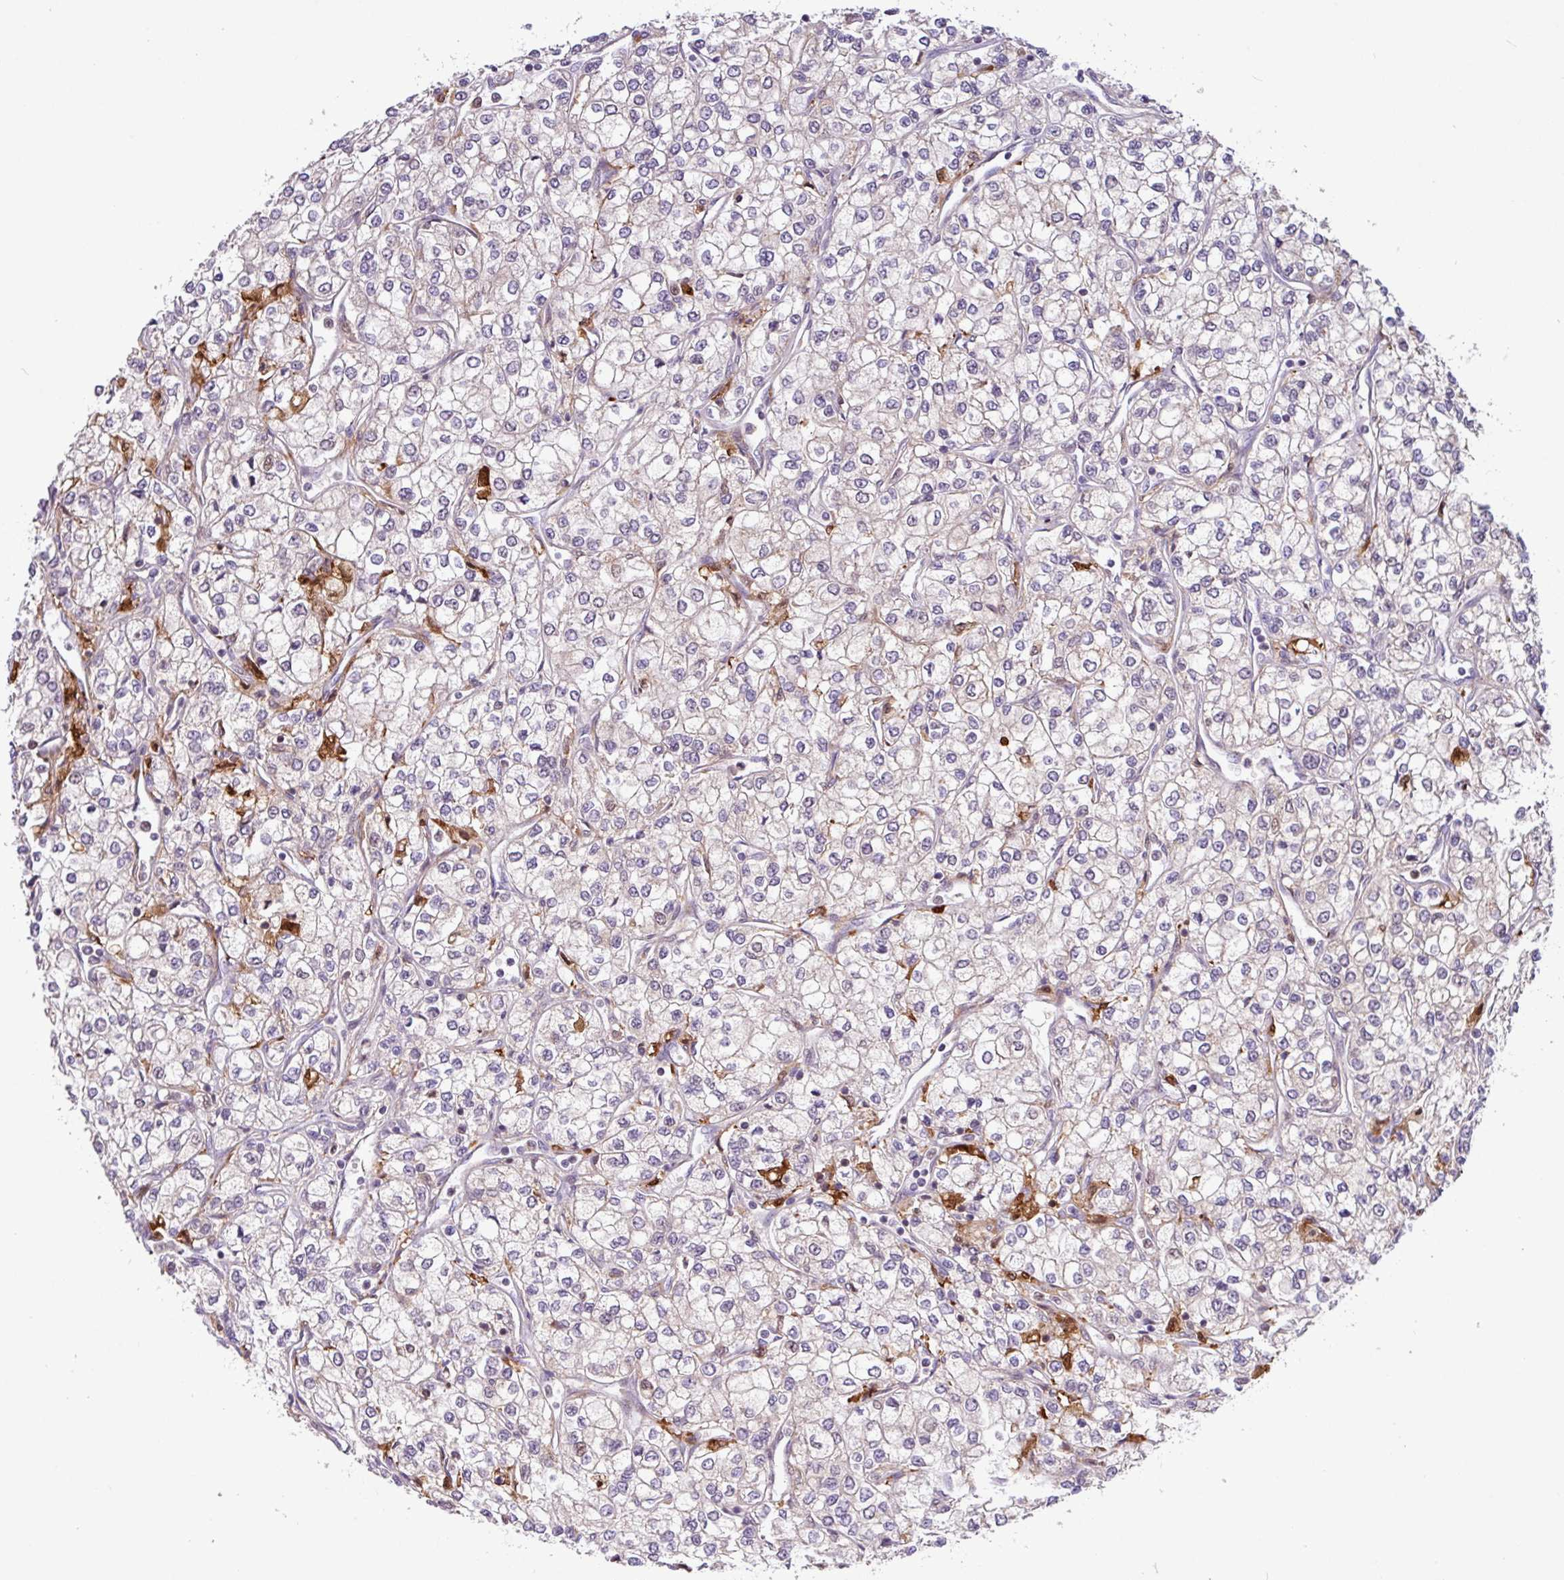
{"staining": {"intensity": "negative", "quantity": "none", "location": "none"}, "tissue": "renal cancer", "cell_type": "Tumor cells", "image_type": "cancer", "snomed": [{"axis": "morphology", "description": "Adenocarcinoma, NOS"}, {"axis": "topography", "description": "Kidney"}], "caption": "Protein analysis of renal cancer (adenocarcinoma) demonstrates no significant expression in tumor cells. (Stains: DAB IHC with hematoxylin counter stain, Microscopy: brightfield microscopy at high magnification).", "gene": "BRD3", "patient": {"sex": "male", "age": 80}}